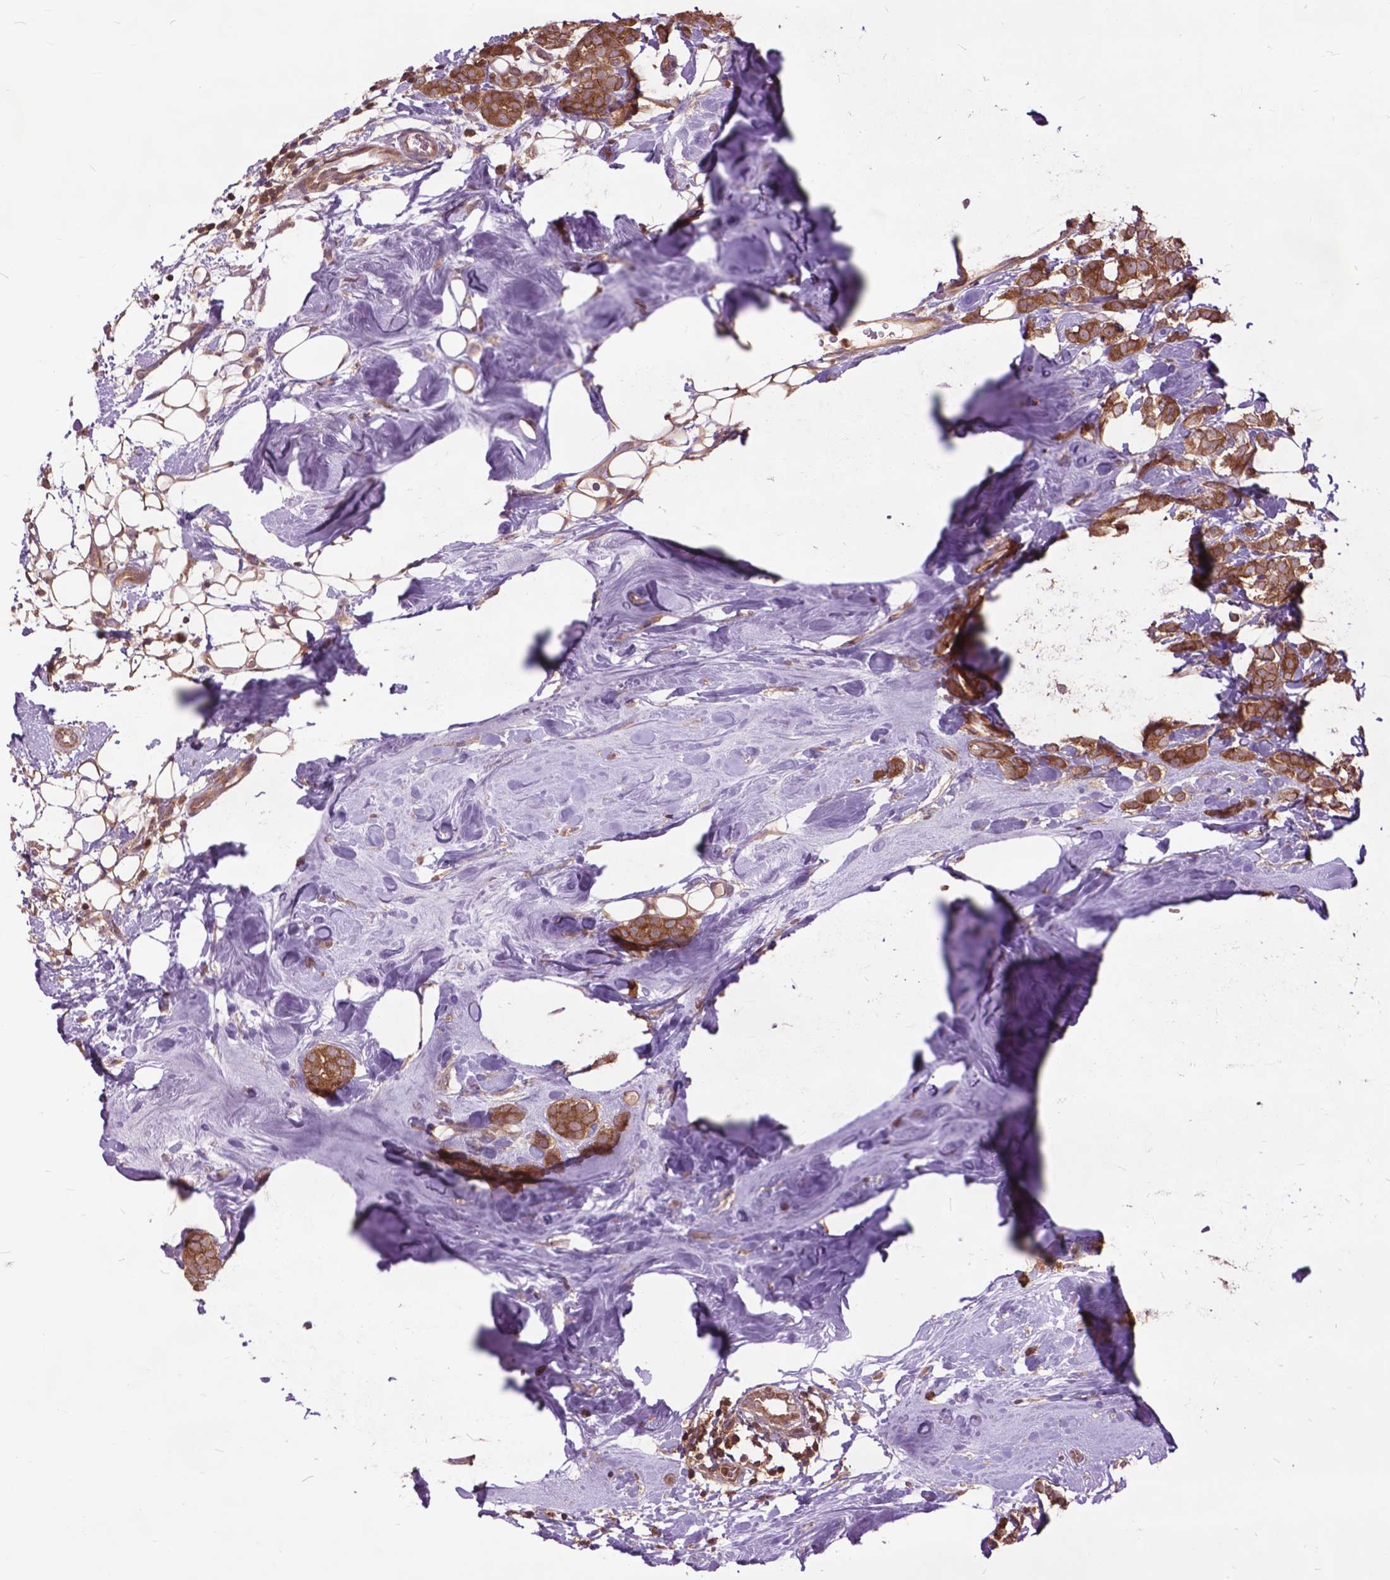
{"staining": {"intensity": "moderate", "quantity": ">75%", "location": "cytoplasmic/membranous"}, "tissue": "breast cancer", "cell_type": "Tumor cells", "image_type": "cancer", "snomed": [{"axis": "morphology", "description": "Lobular carcinoma"}, {"axis": "topography", "description": "Breast"}], "caption": "Immunohistochemistry (IHC) photomicrograph of neoplastic tissue: breast lobular carcinoma stained using IHC demonstrates medium levels of moderate protein expression localized specifically in the cytoplasmic/membranous of tumor cells, appearing as a cytoplasmic/membranous brown color.", "gene": "ARAF", "patient": {"sex": "female", "age": 49}}